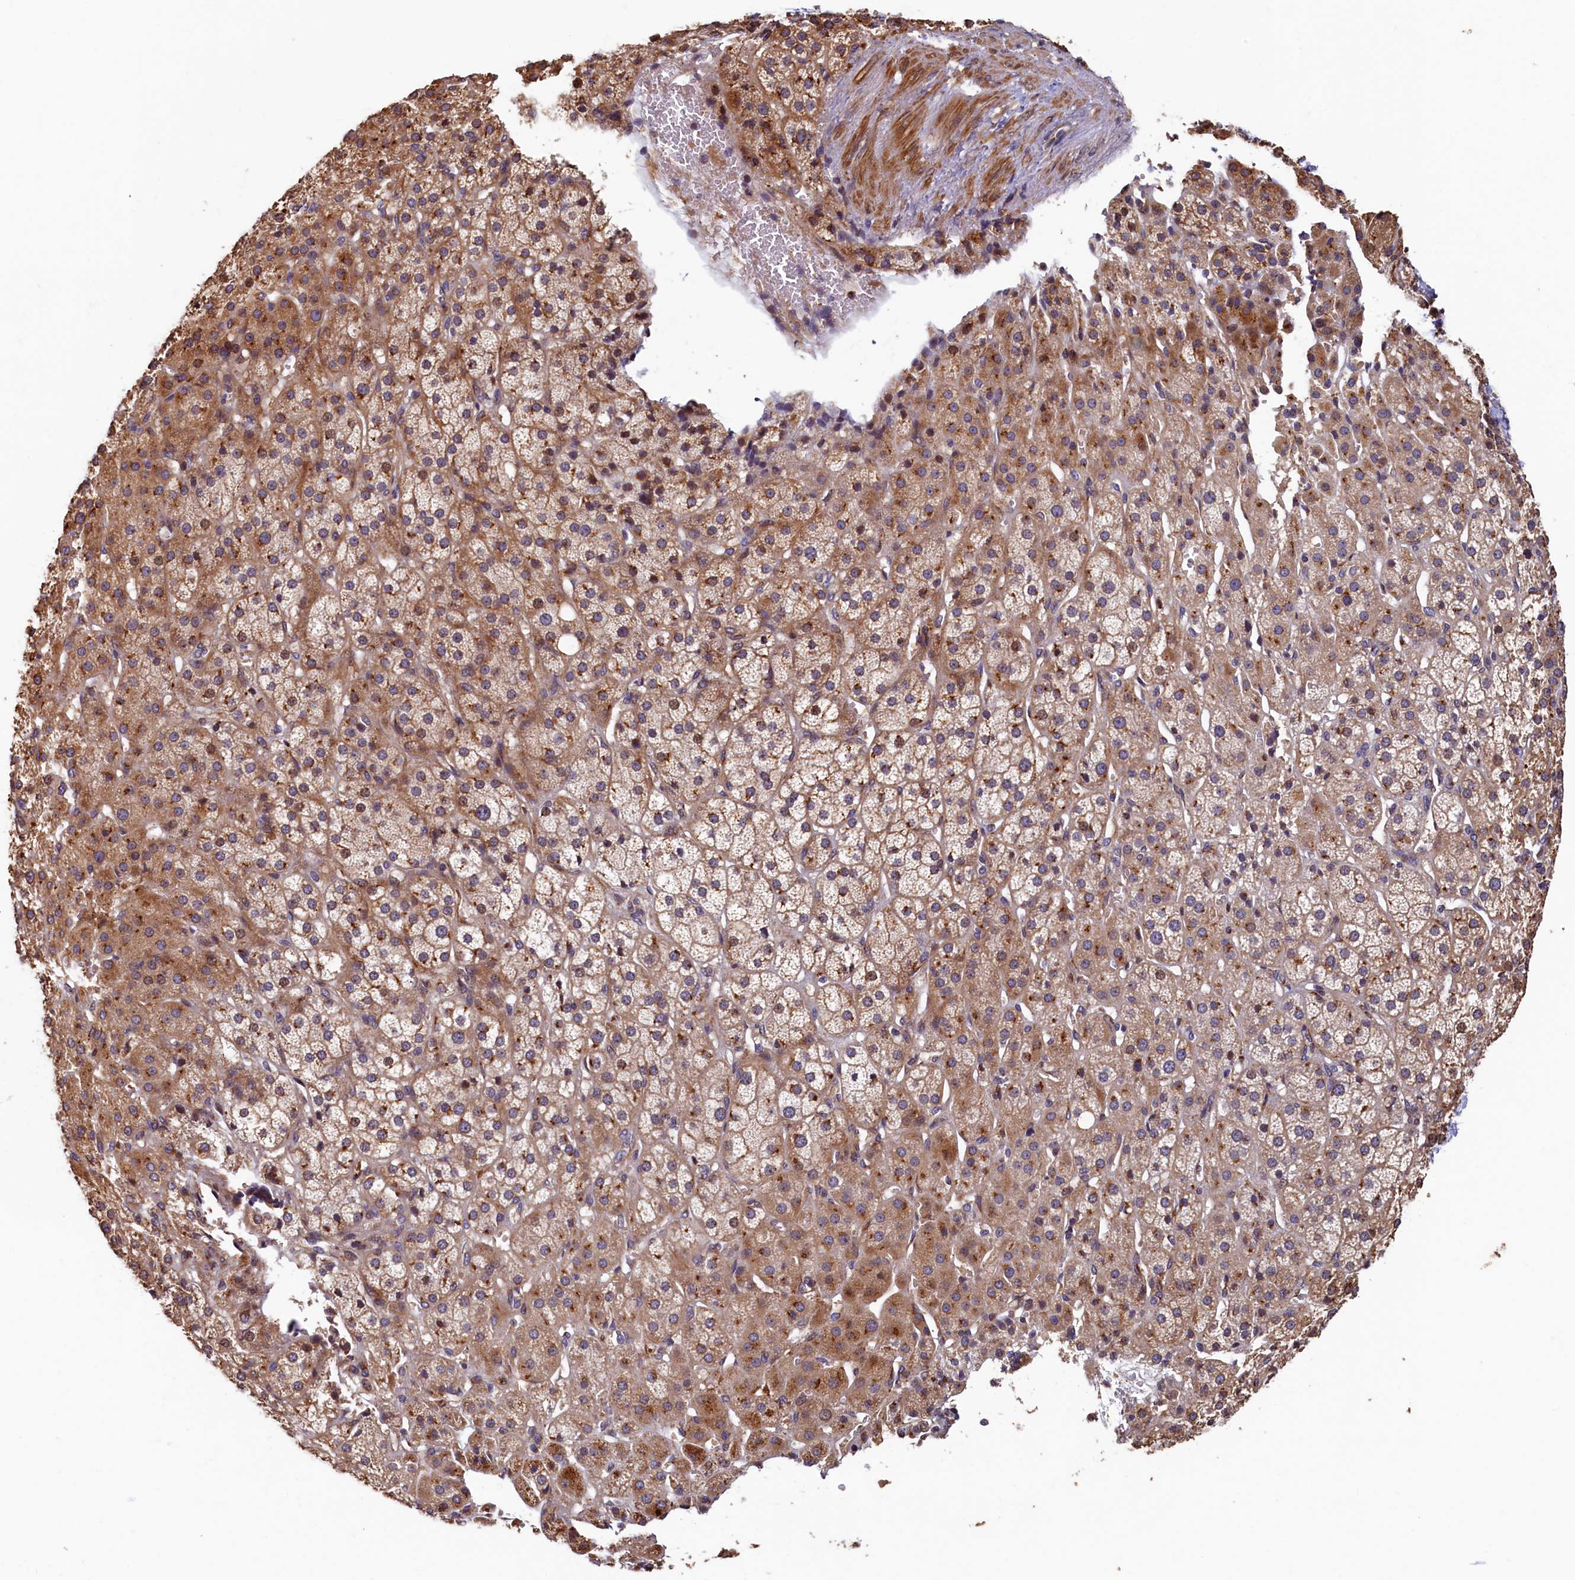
{"staining": {"intensity": "moderate", "quantity": ">75%", "location": "cytoplasmic/membranous"}, "tissue": "adrenal gland", "cell_type": "Glandular cells", "image_type": "normal", "snomed": [{"axis": "morphology", "description": "Normal tissue, NOS"}, {"axis": "topography", "description": "Adrenal gland"}], "caption": "Moderate cytoplasmic/membranous protein expression is appreciated in approximately >75% of glandular cells in adrenal gland. The staining was performed using DAB (3,3'-diaminobenzidine) to visualize the protein expression in brown, while the nuclei were stained in blue with hematoxylin (Magnification: 20x).", "gene": "TMEM181", "patient": {"sex": "female", "age": 57}}